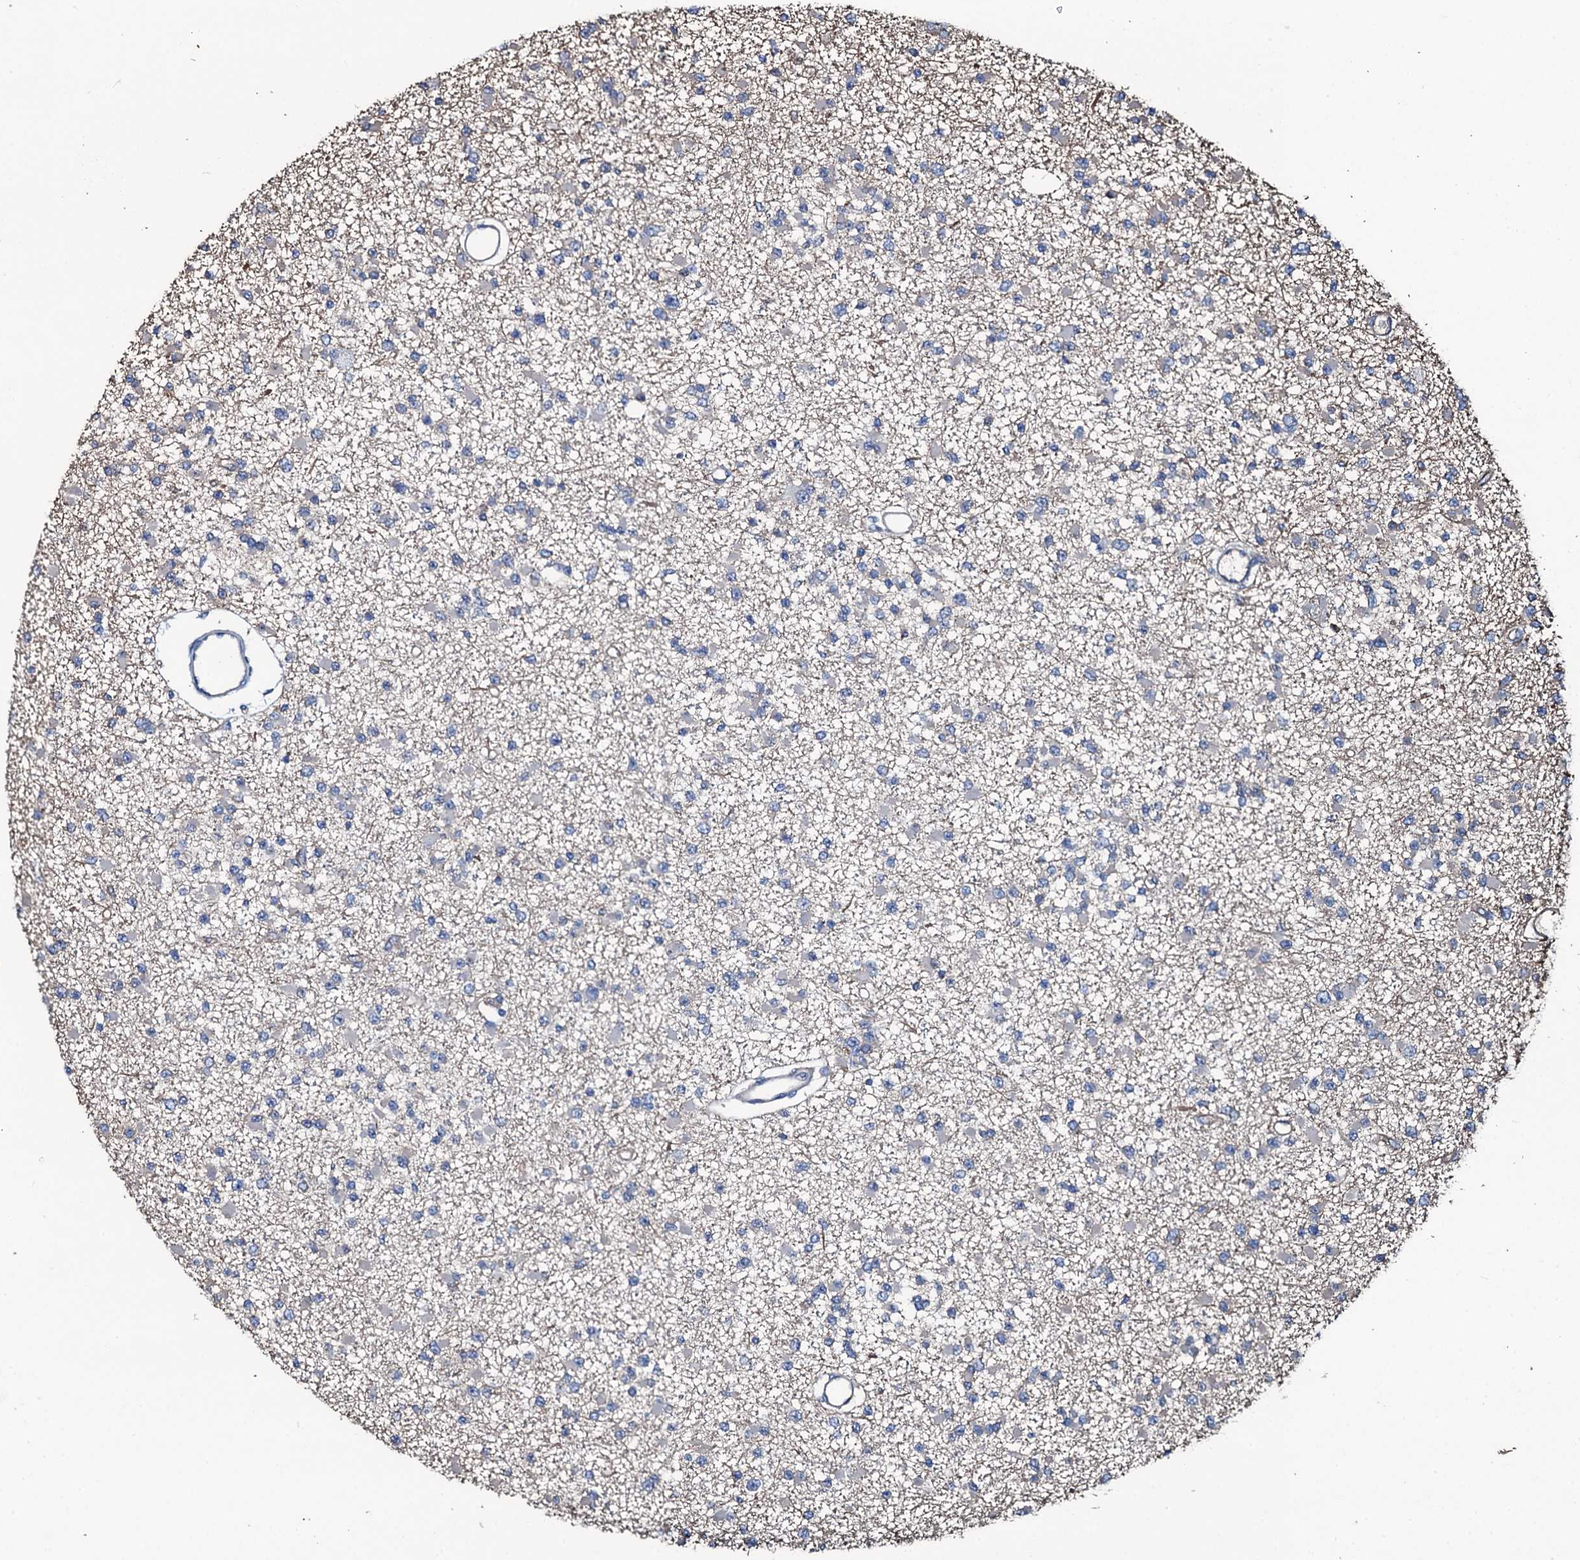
{"staining": {"intensity": "negative", "quantity": "none", "location": "none"}, "tissue": "glioma", "cell_type": "Tumor cells", "image_type": "cancer", "snomed": [{"axis": "morphology", "description": "Glioma, malignant, Low grade"}, {"axis": "topography", "description": "Brain"}], "caption": "Tumor cells show no significant protein expression in malignant glioma (low-grade).", "gene": "DMAC2", "patient": {"sex": "female", "age": 22}}